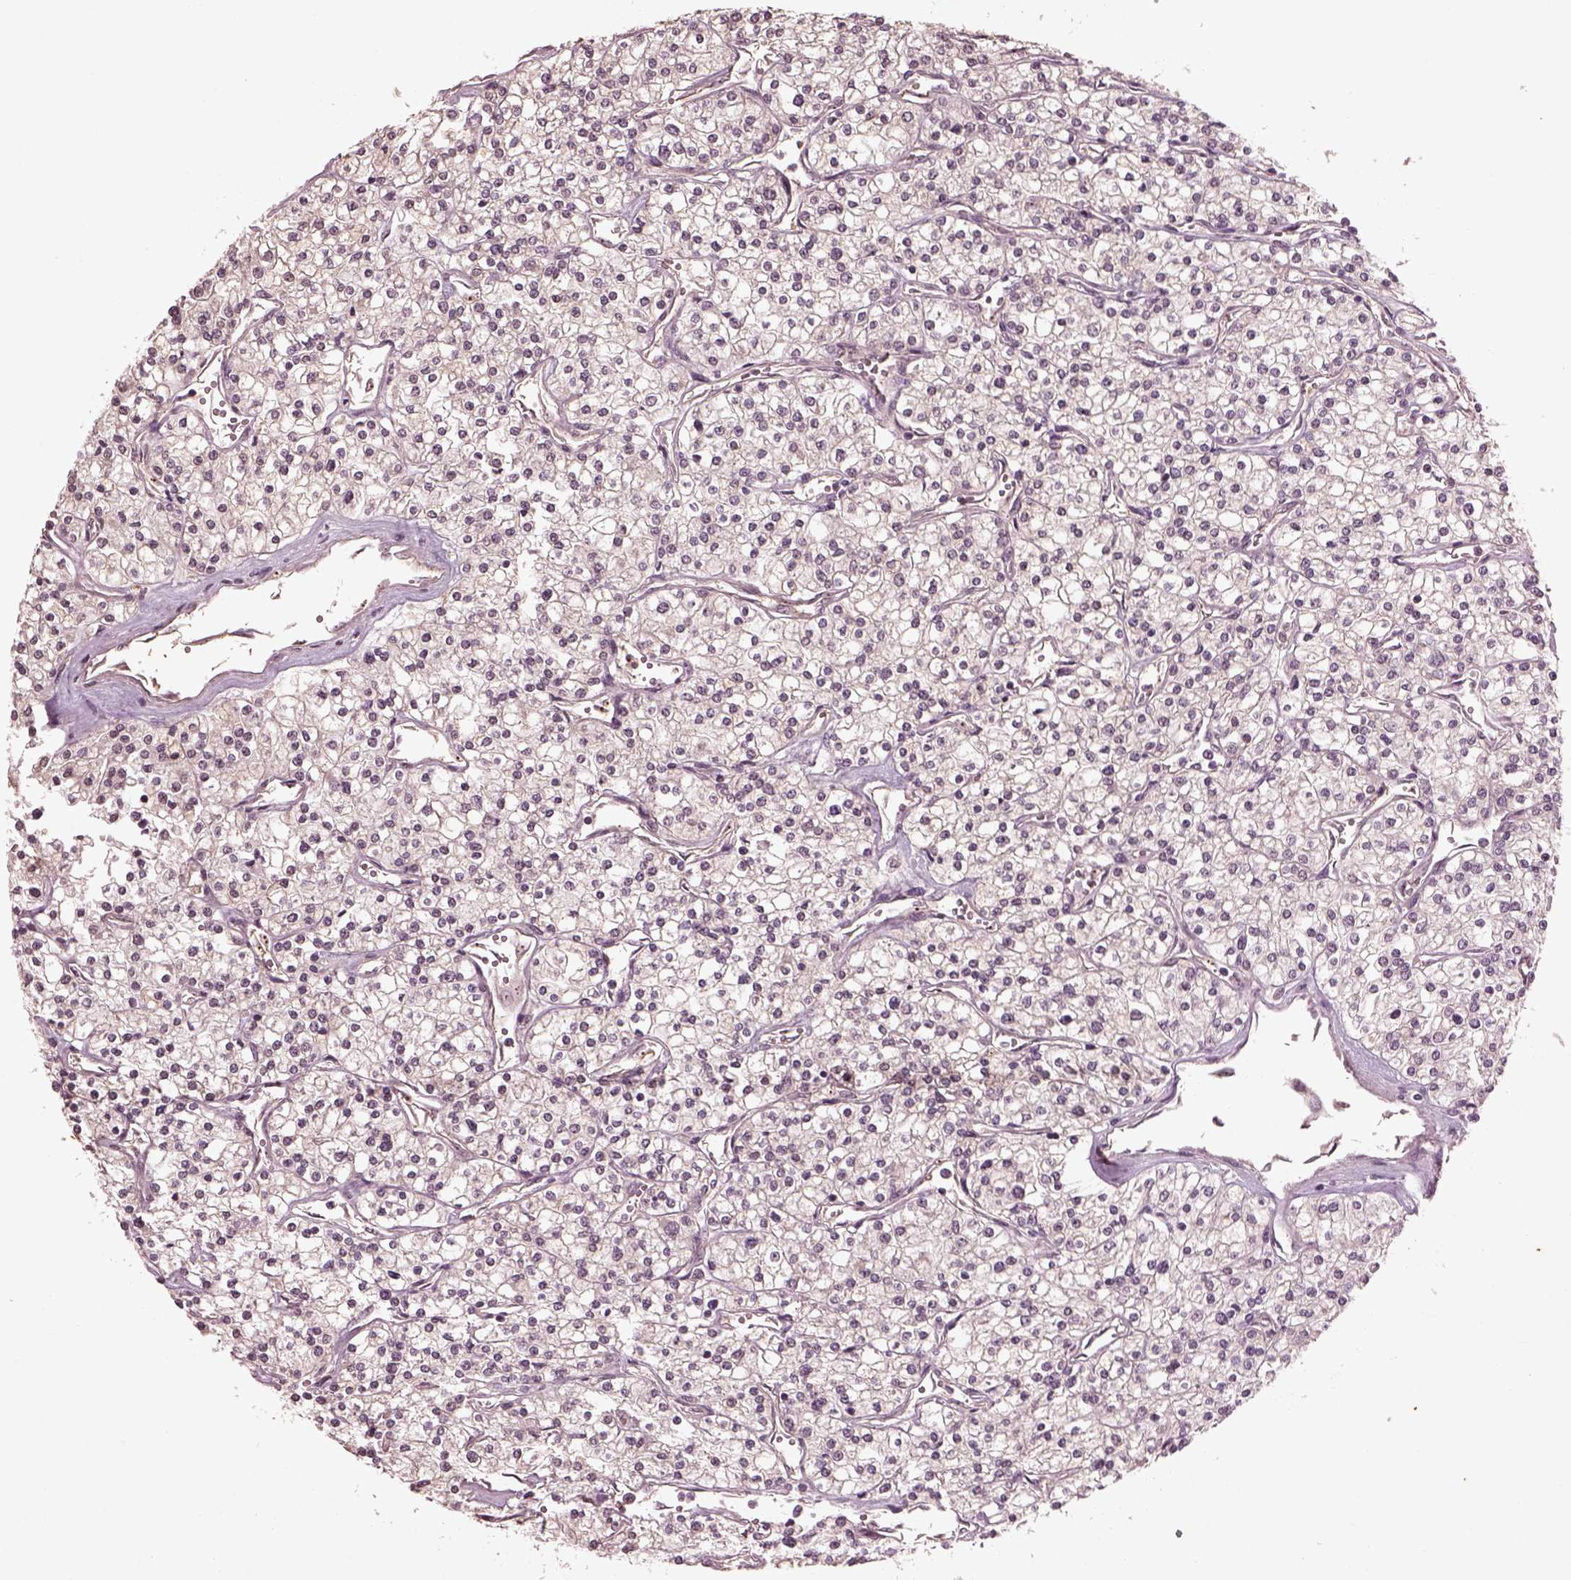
{"staining": {"intensity": "negative", "quantity": "none", "location": "none"}, "tissue": "renal cancer", "cell_type": "Tumor cells", "image_type": "cancer", "snomed": [{"axis": "morphology", "description": "Adenocarcinoma, NOS"}, {"axis": "topography", "description": "Kidney"}], "caption": "Immunohistochemistry (IHC) photomicrograph of neoplastic tissue: renal adenocarcinoma stained with DAB reveals no significant protein expression in tumor cells. (Brightfield microscopy of DAB (3,3'-diaminobenzidine) IHC at high magnification).", "gene": "GNRH1", "patient": {"sex": "male", "age": 80}}